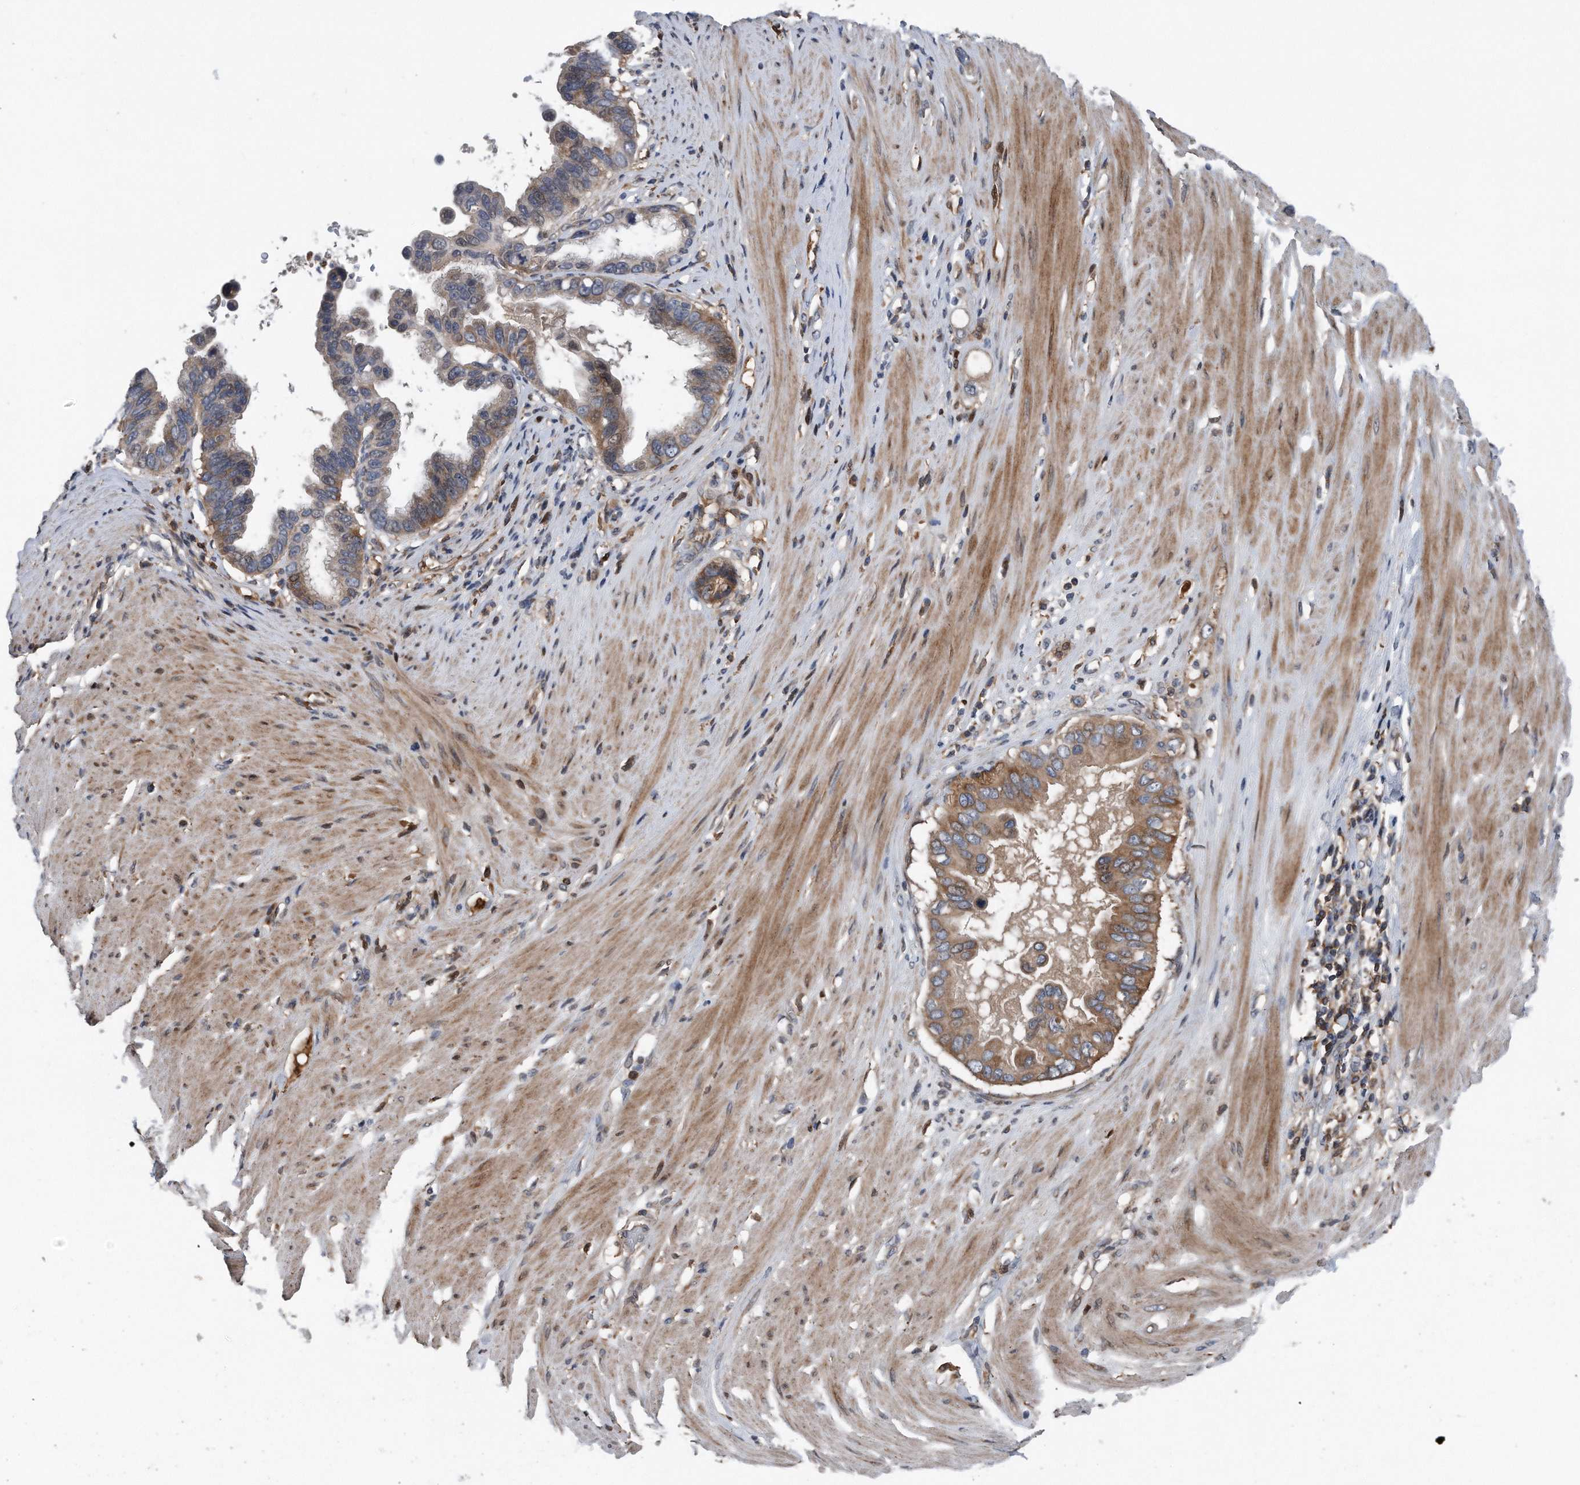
{"staining": {"intensity": "moderate", "quantity": "25%-75%", "location": "cytoplasmic/membranous"}, "tissue": "pancreatic cancer", "cell_type": "Tumor cells", "image_type": "cancer", "snomed": [{"axis": "morphology", "description": "Adenocarcinoma, NOS"}, {"axis": "topography", "description": "Pancreas"}], "caption": "Protein staining of pancreatic cancer (adenocarcinoma) tissue exhibits moderate cytoplasmic/membranous positivity in about 25%-75% of tumor cells. Nuclei are stained in blue.", "gene": "DST", "patient": {"sex": "female", "age": 56}}